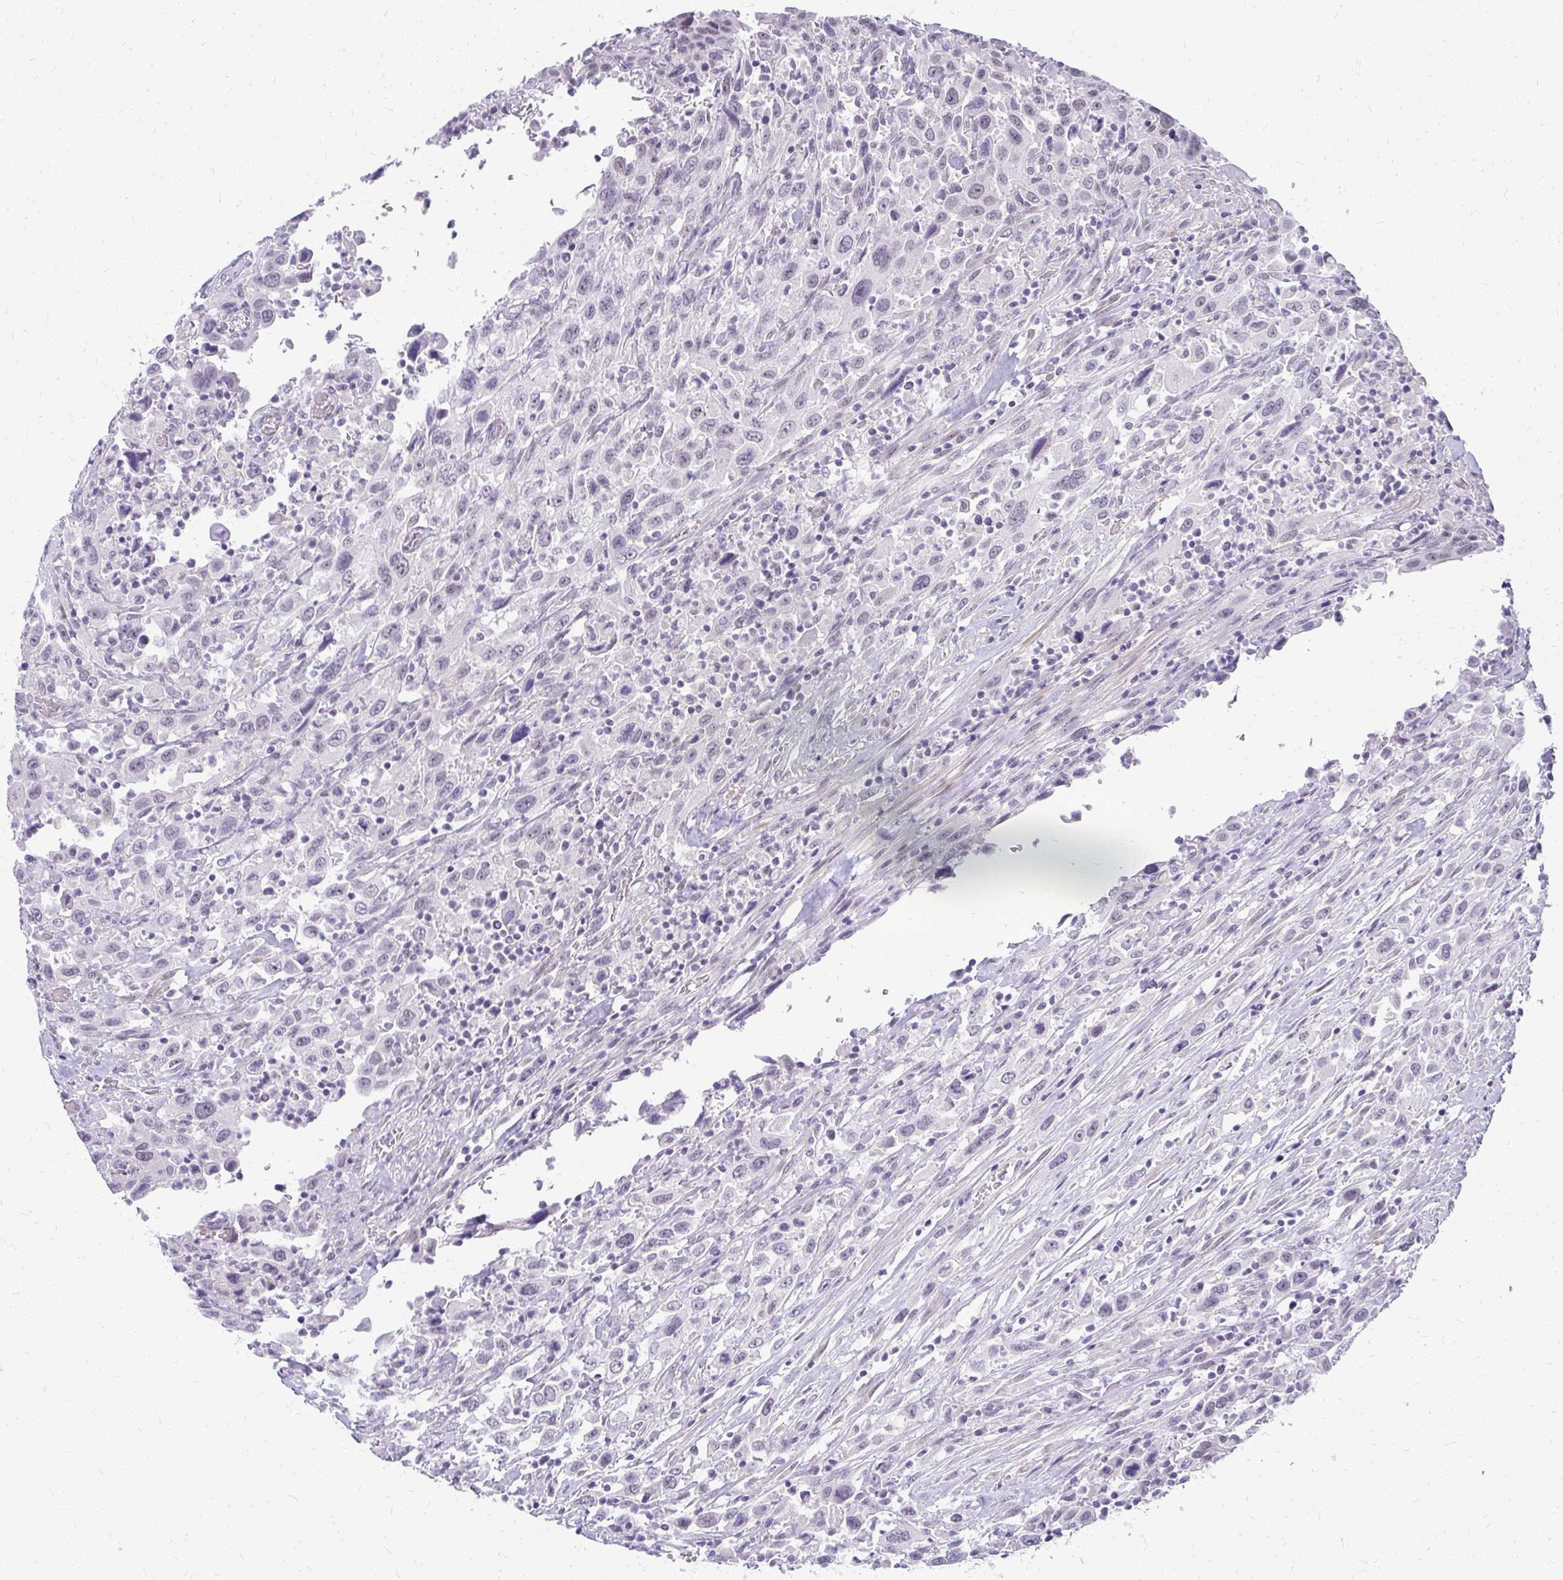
{"staining": {"intensity": "negative", "quantity": "none", "location": "none"}, "tissue": "urothelial cancer", "cell_type": "Tumor cells", "image_type": "cancer", "snomed": [{"axis": "morphology", "description": "Urothelial carcinoma, High grade"}, {"axis": "topography", "description": "Urinary bladder"}], "caption": "DAB immunohistochemical staining of human urothelial carcinoma (high-grade) shows no significant positivity in tumor cells.", "gene": "TEX33", "patient": {"sex": "male", "age": 61}}